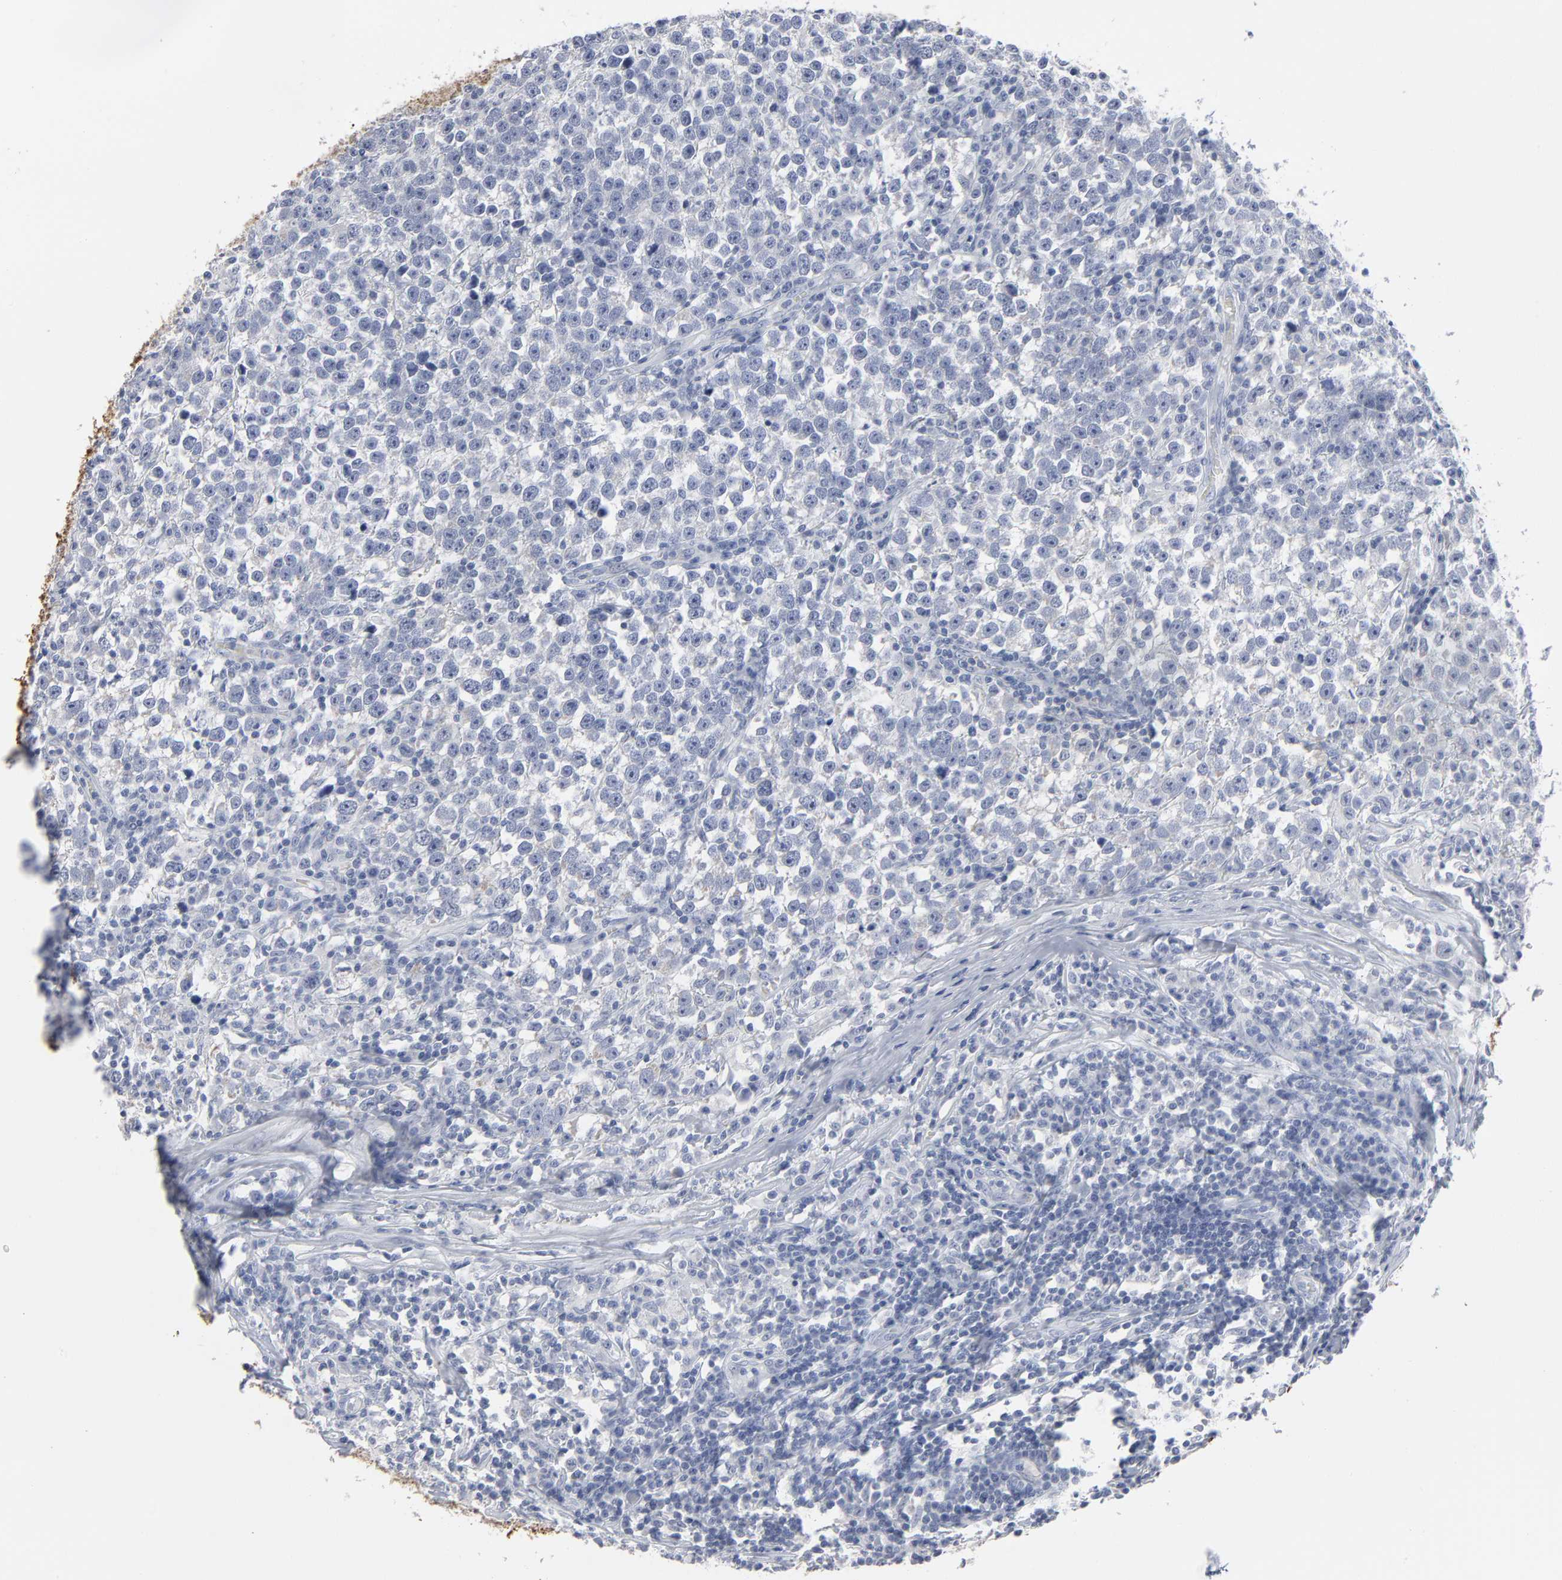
{"staining": {"intensity": "negative", "quantity": "none", "location": "none"}, "tissue": "testis cancer", "cell_type": "Tumor cells", "image_type": "cancer", "snomed": [{"axis": "morphology", "description": "Seminoma, NOS"}, {"axis": "topography", "description": "Testis"}], "caption": "An immunohistochemistry (IHC) micrograph of testis seminoma is shown. There is no staining in tumor cells of testis seminoma.", "gene": "PAGE1", "patient": {"sex": "male", "age": 43}}